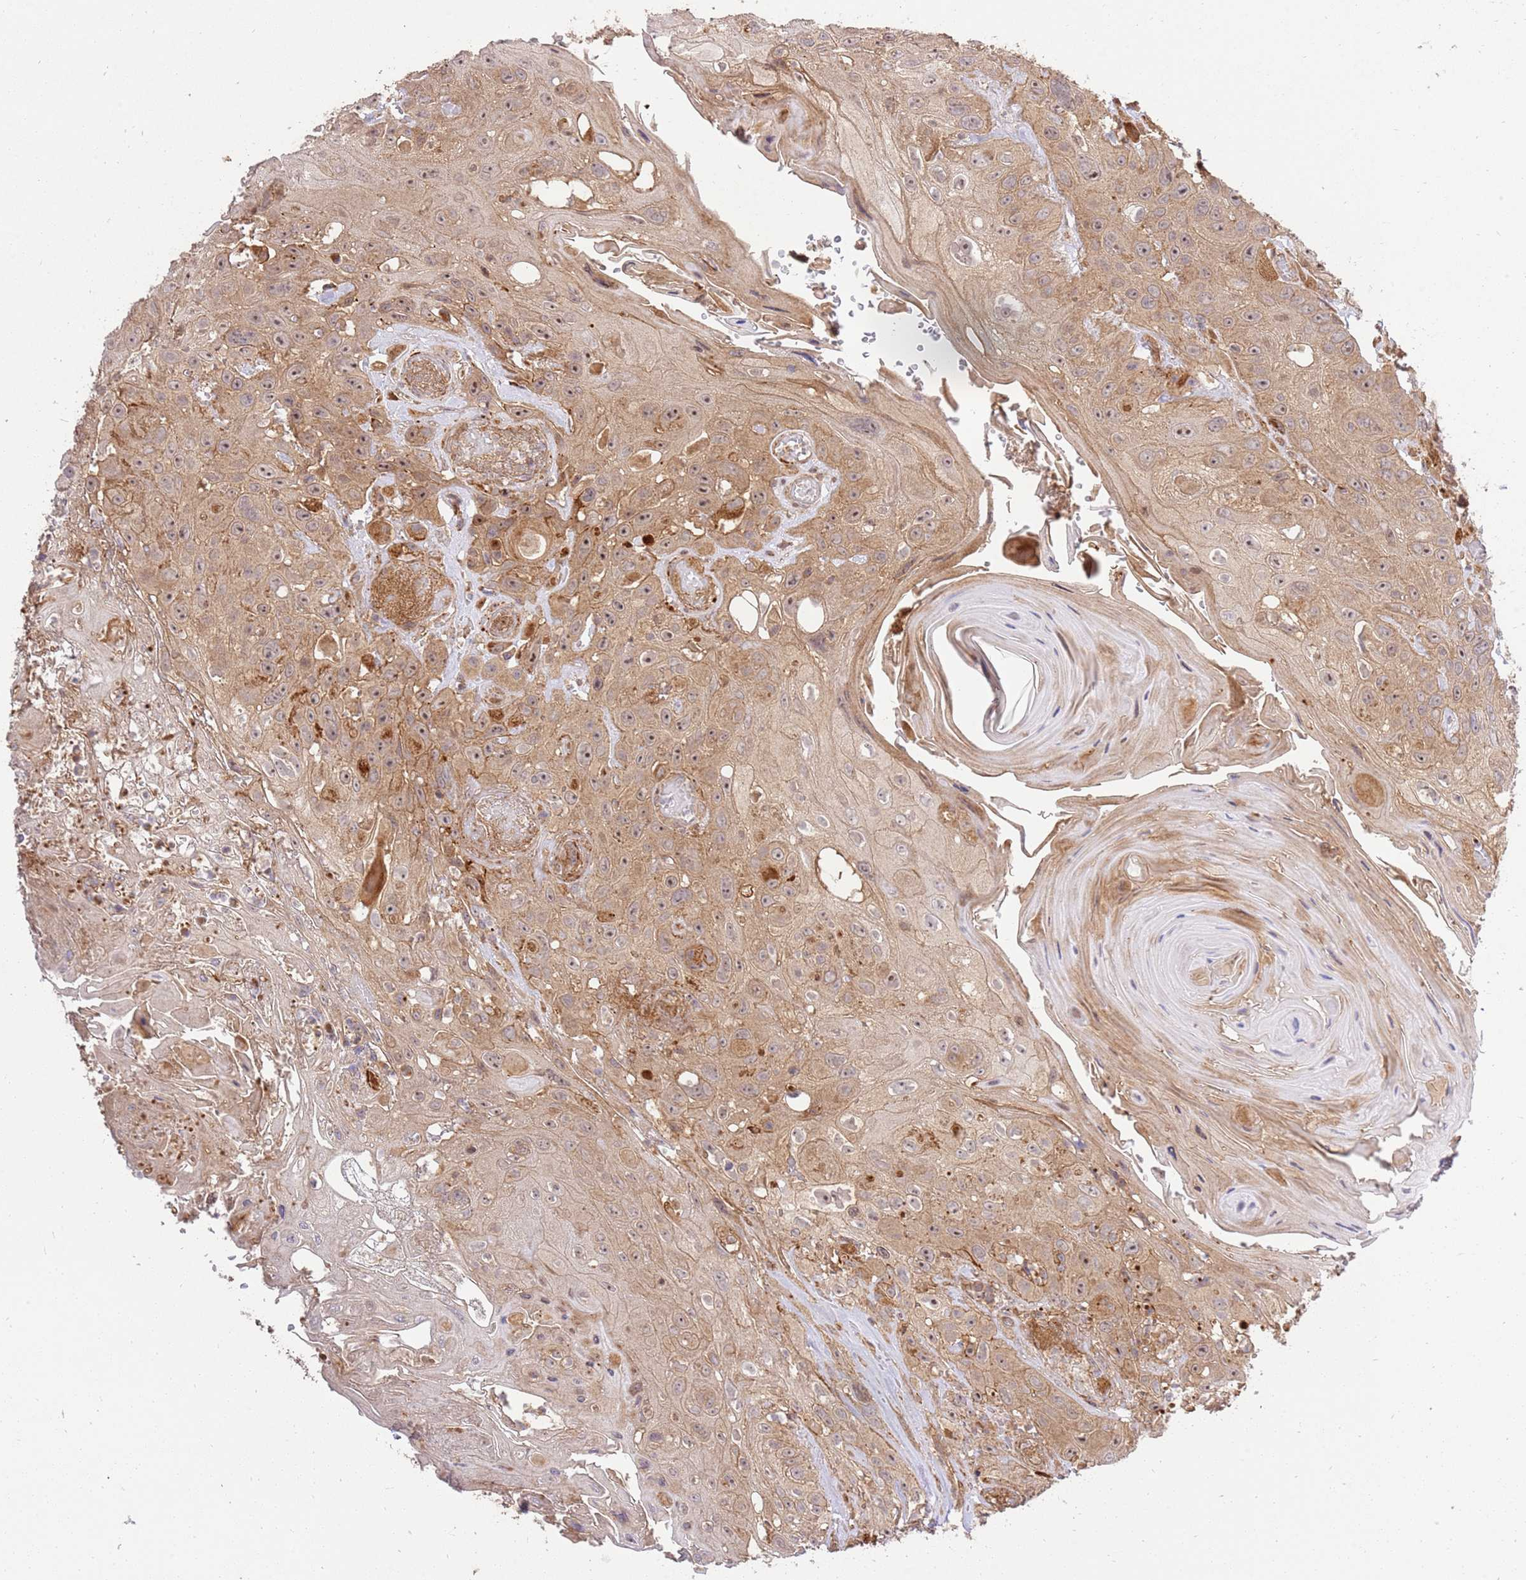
{"staining": {"intensity": "moderate", "quantity": ">75%", "location": "cytoplasmic/membranous"}, "tissue": "head and neck cancer", "cell_type": "Tumor cells", "image_type": "cancer", "snomed": [{"axis": "morphology", "description": "Squamous cell carcinoma, NOS"}, {"axis": "topography", "description": "Head-Neck"}], "caption": "This photomicrograph exhibits immunohistochemistry (IHC) staining of human squamous cell carcinoma (head and neck), with medium moderate cytoplasmic/membranous positivity in about >75% of tumor cells.", "gene": "GAREM1", "patient": {"sex": "female", "age": 59}}